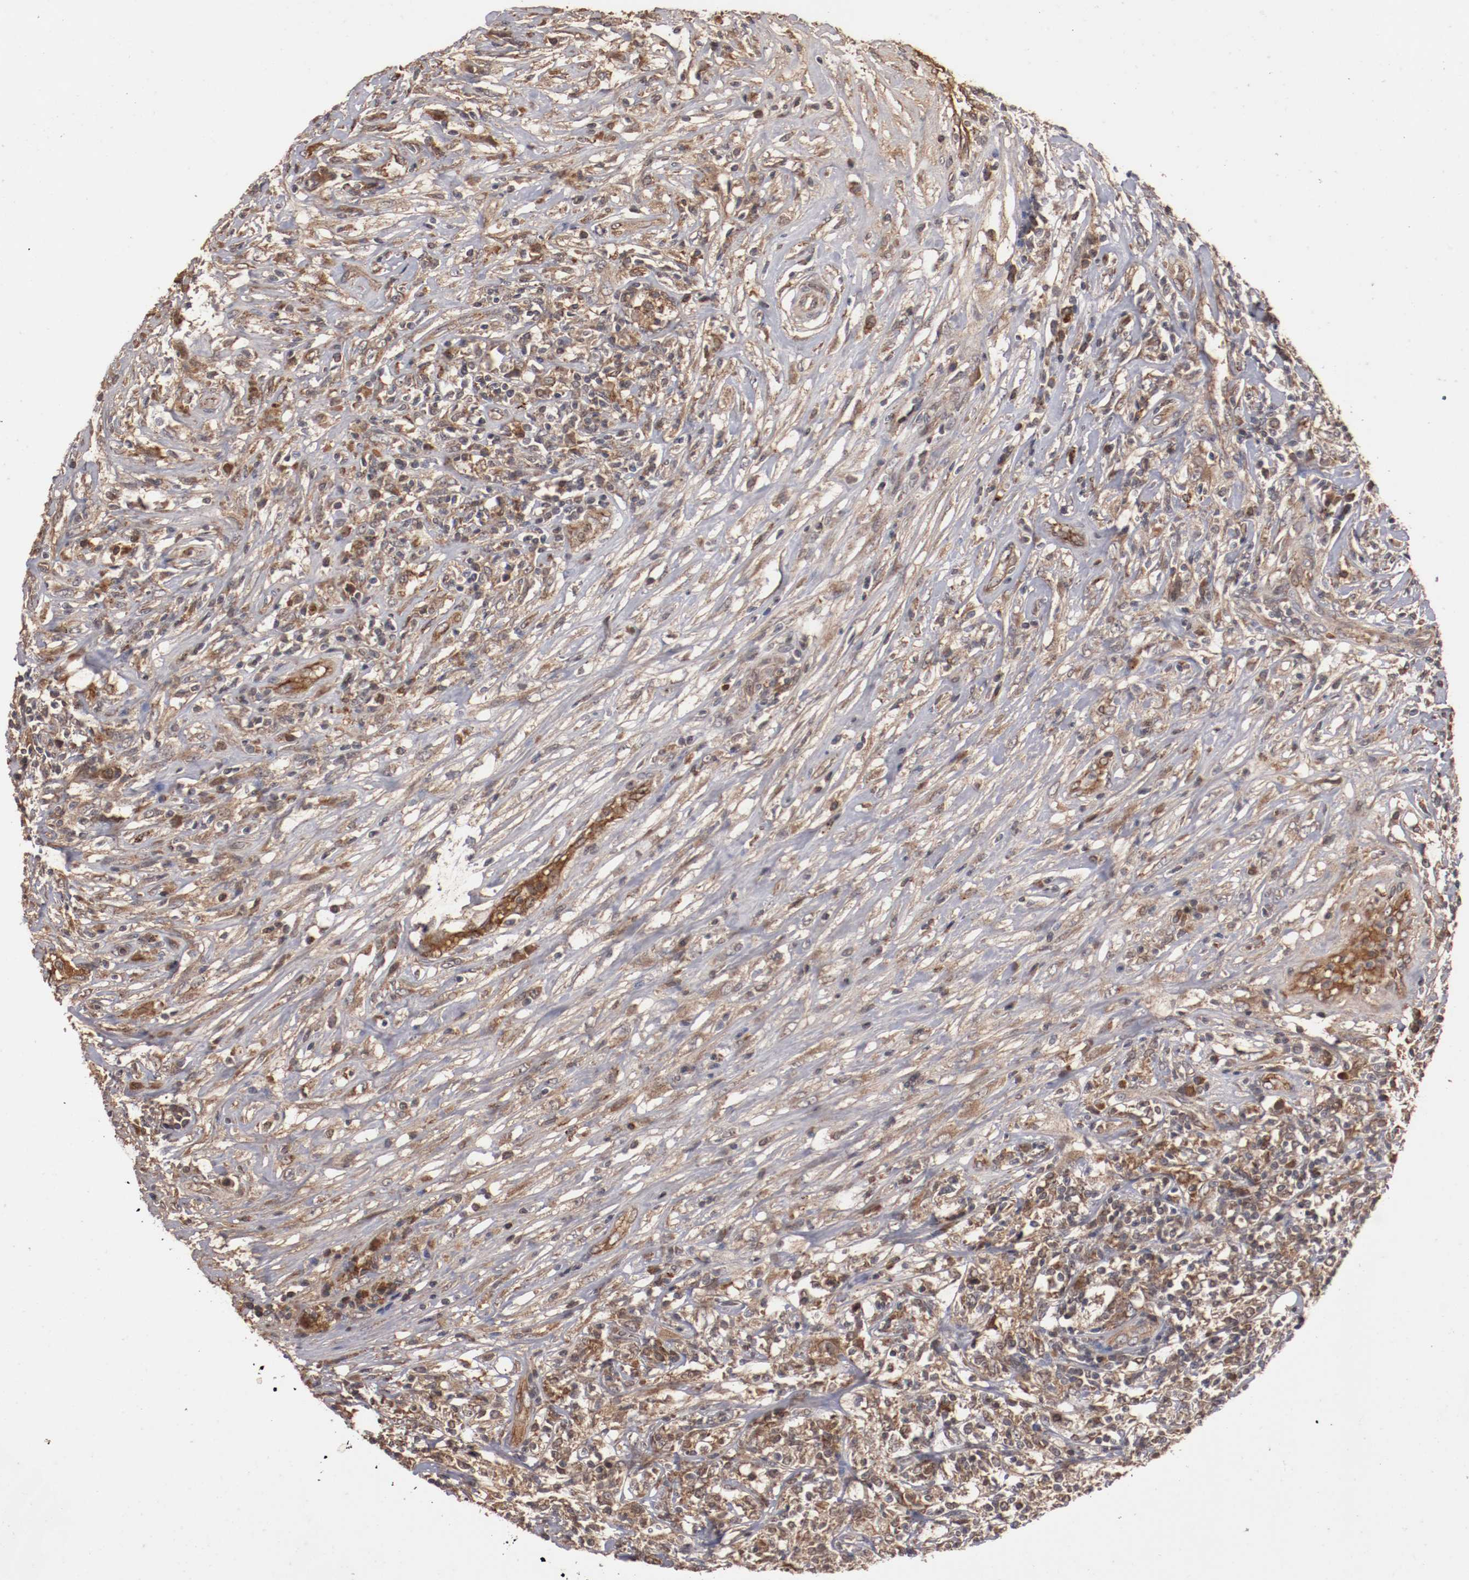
{"staining": {"intensity": "moderate", "quantity": ">75%", "location": "cytoplasmic/membranous"}, "tissue": "lymphoma", "cell_type": "Tumor cells", "image_type": "cancer", "snomed": [{"axis": "morphology", "description": "Malignant lymphoma, non-Hodgkin's type, High grade"}, {"axis": "topography", "description": "Lymph node"}], "caption": "An IHC histopathology image of neoplastic tissue is shown. Protein staining in brown shows moderate cytoplasmic/membranous positivity in malignant lymphoma, non-Hodgkin's type (high-grade) within tumor cells.", "gene": "TENM1", "patient": {"sex": "female", "age": 84}}